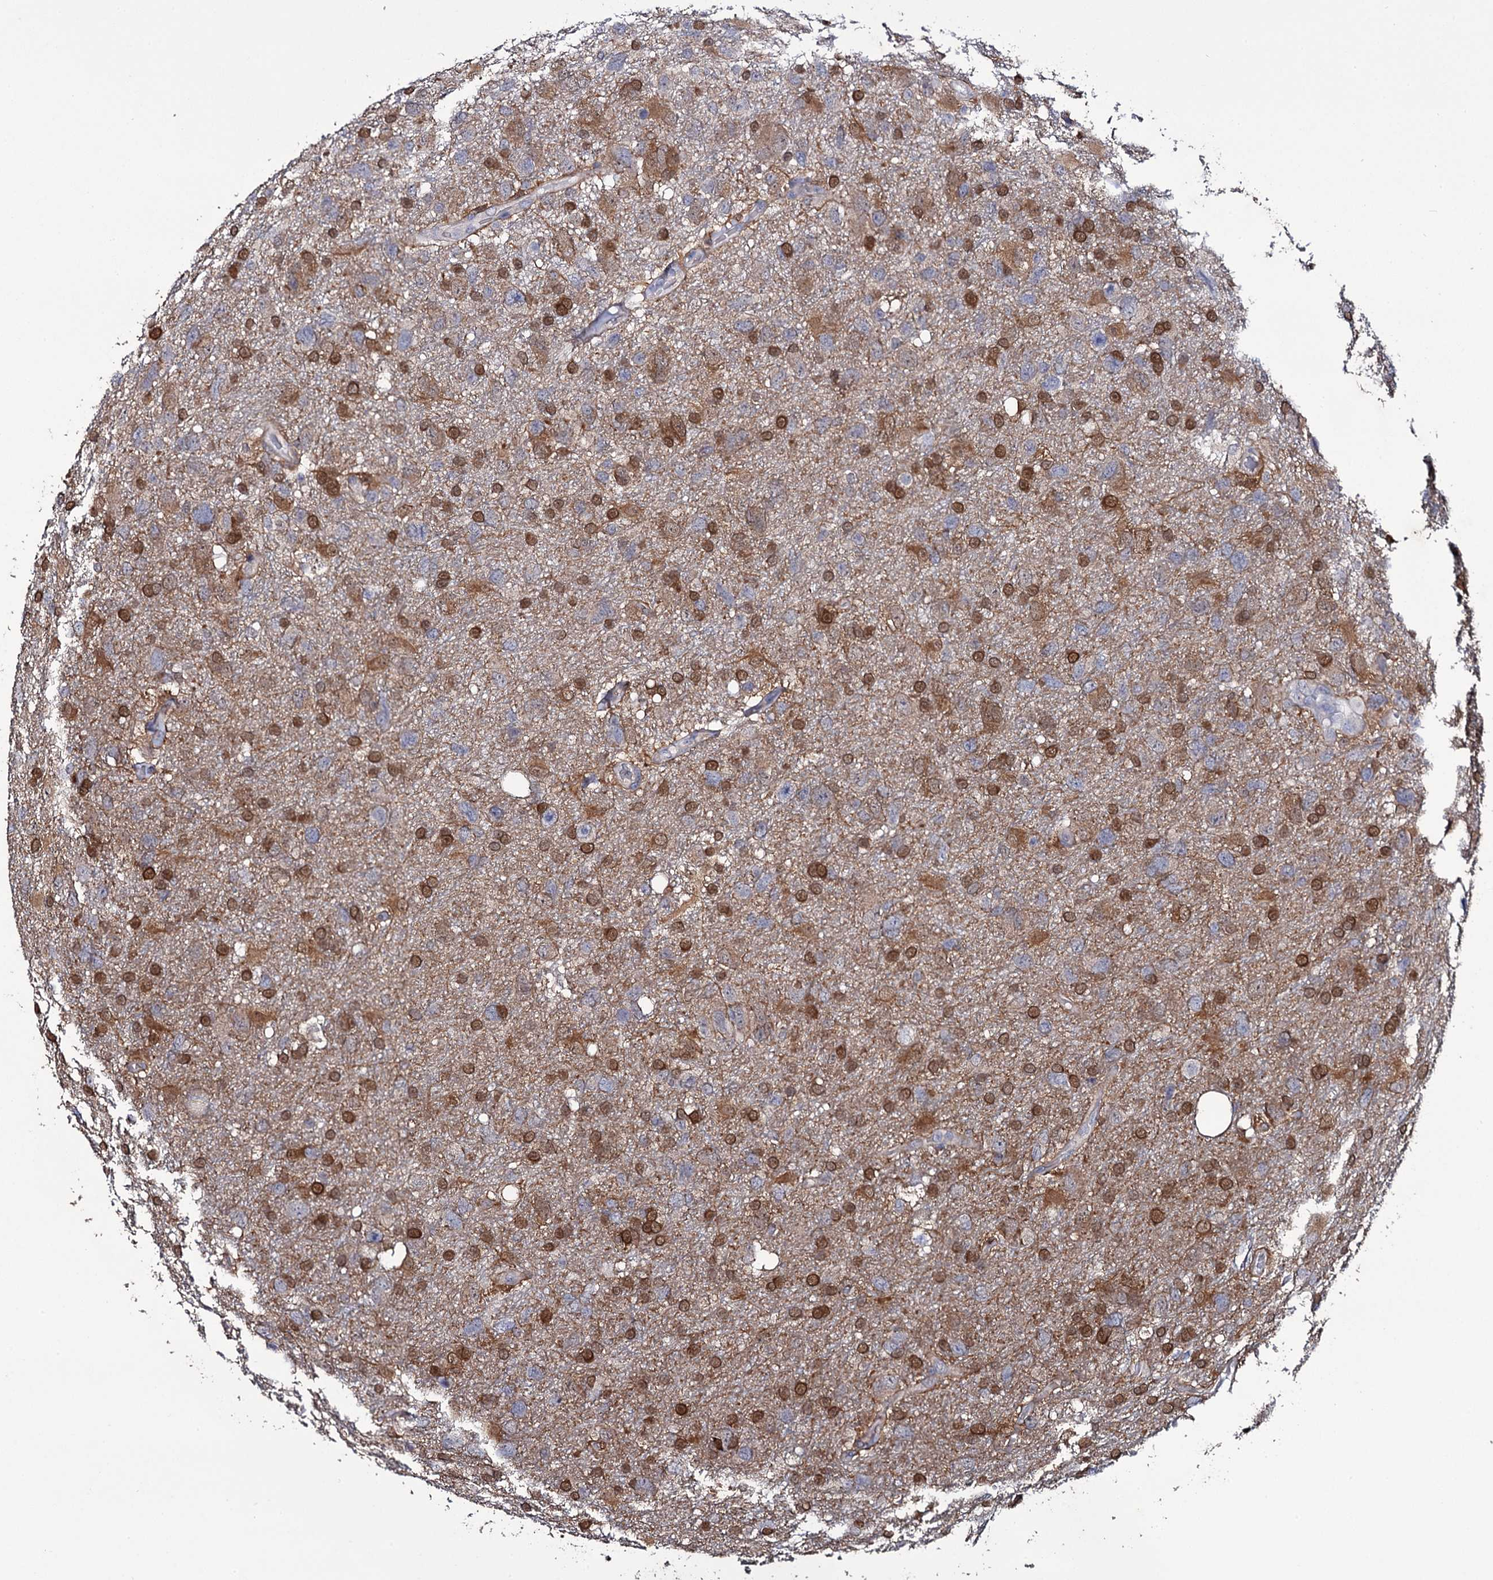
{"staining": {"intensity": "strong", "quantity": "<25%", "location": "cytoplasmic/membranous"}, "tissue": "glioma", "cell_type": "Tumor cells", "image_type": "cancer", "snomed": [{"axis": "morphology", "description": "Glioma, malignant, High grade"}, {"axis": "topography", "description": "Brain"}], "caption": "An immunohistochemistry image of neoplastic tissue is shown. Protein staining in brown highlights strong cytoplasmic/membranous positivity in high-grade glioma (malignant) within tumor cells. Immunohistochemistry (ihc) stains the protein of interest in brown and the nuclei are stained blue.", "gene": "CRYL1", "patient": {"sex": "male", "age": 61}}